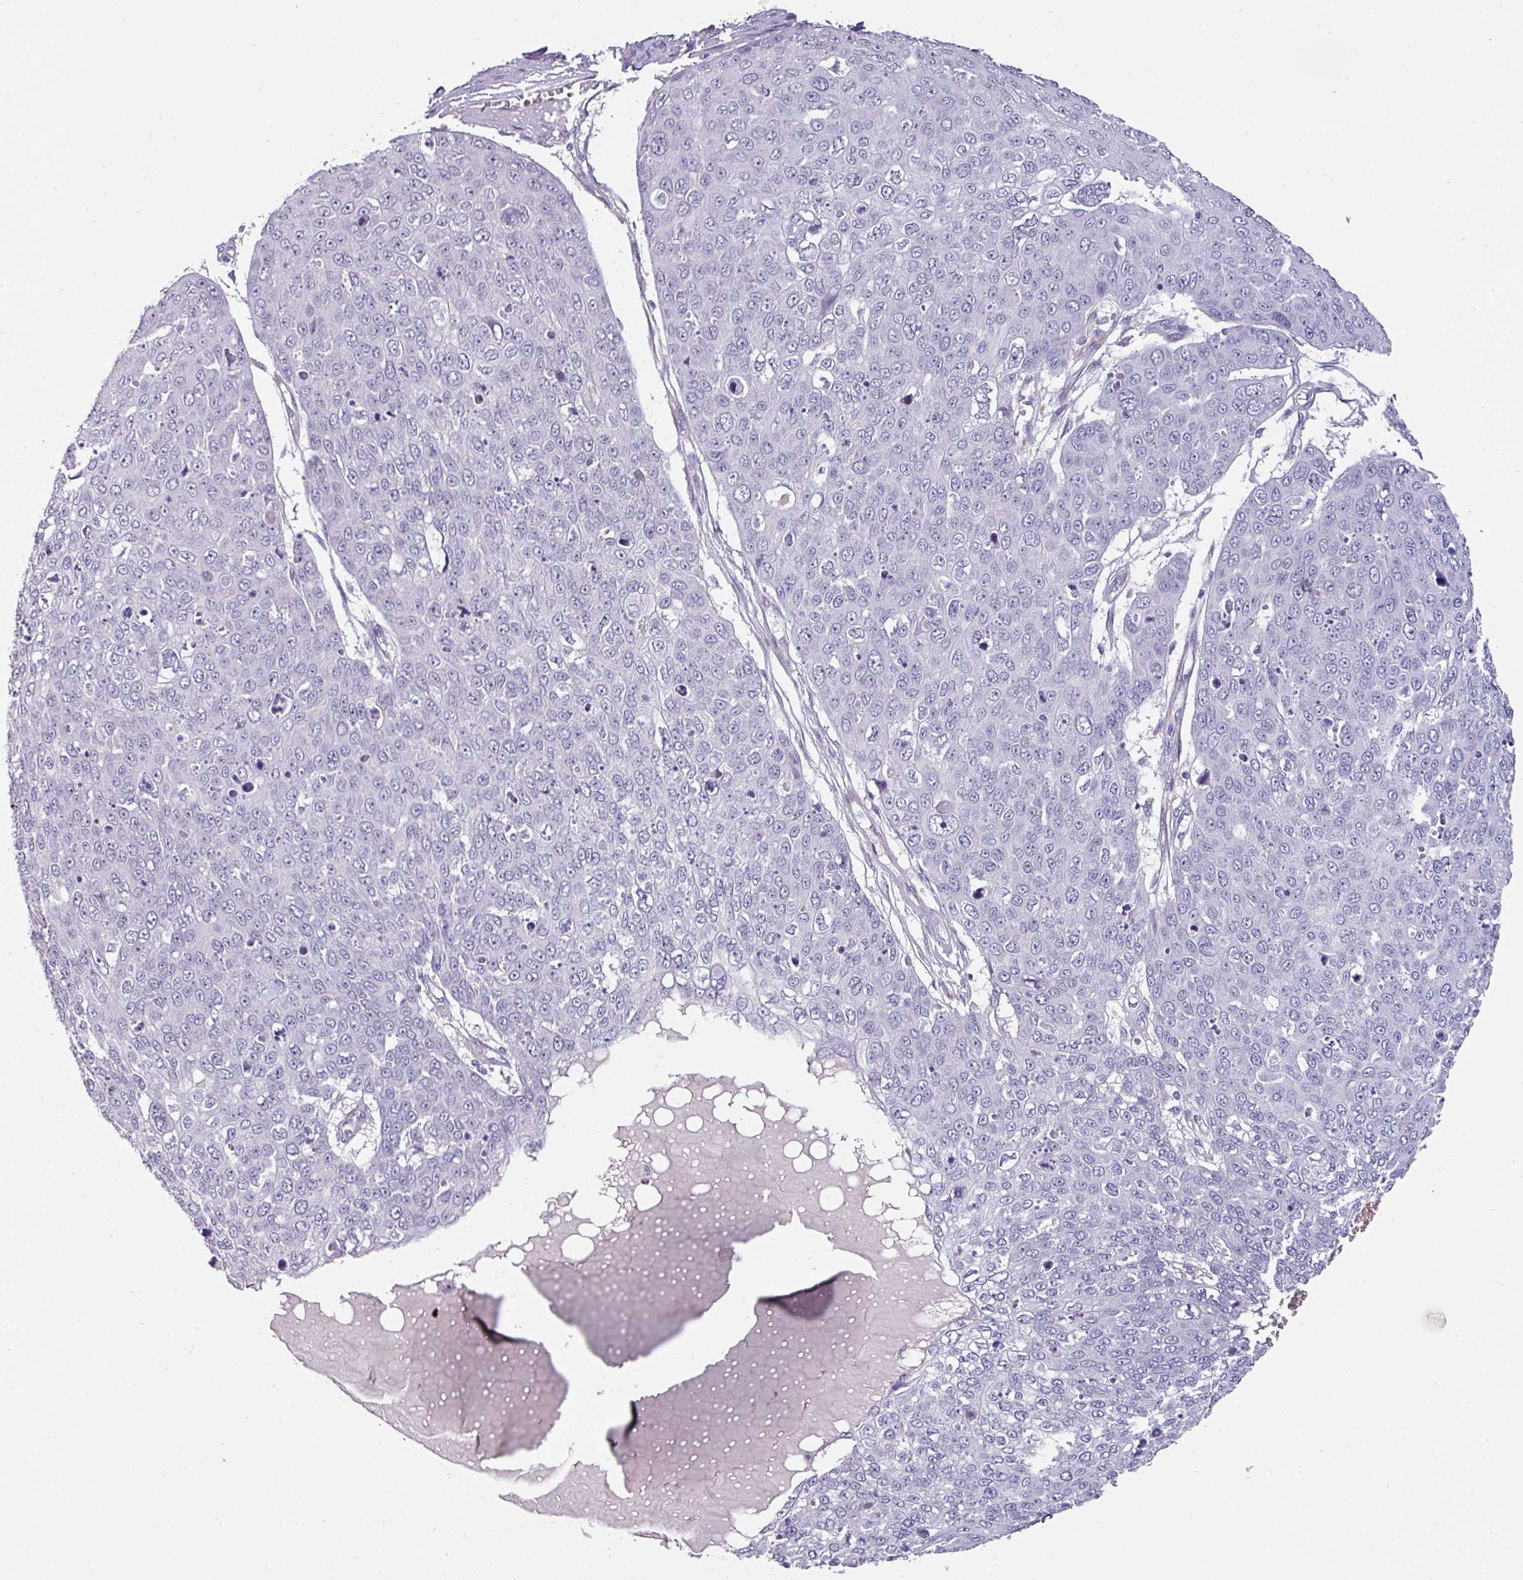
{"staining": {"intensity": "negative", "quantity": "none", "location": "none"}, "tissue": "skin cancer", "cell_type": "Tumor cells", "image_type": "cancer", "snomed": [{"axis": "morphology", "description": "Squamous cell carcinoma, NOS"}, {"axis": "topography", "description": "Skin"}], "caption": "Tumor cells are negative for protein expression in human skin cancer.", "gene": "EYA3", "patient": {"sex": "male", "age": 71}}